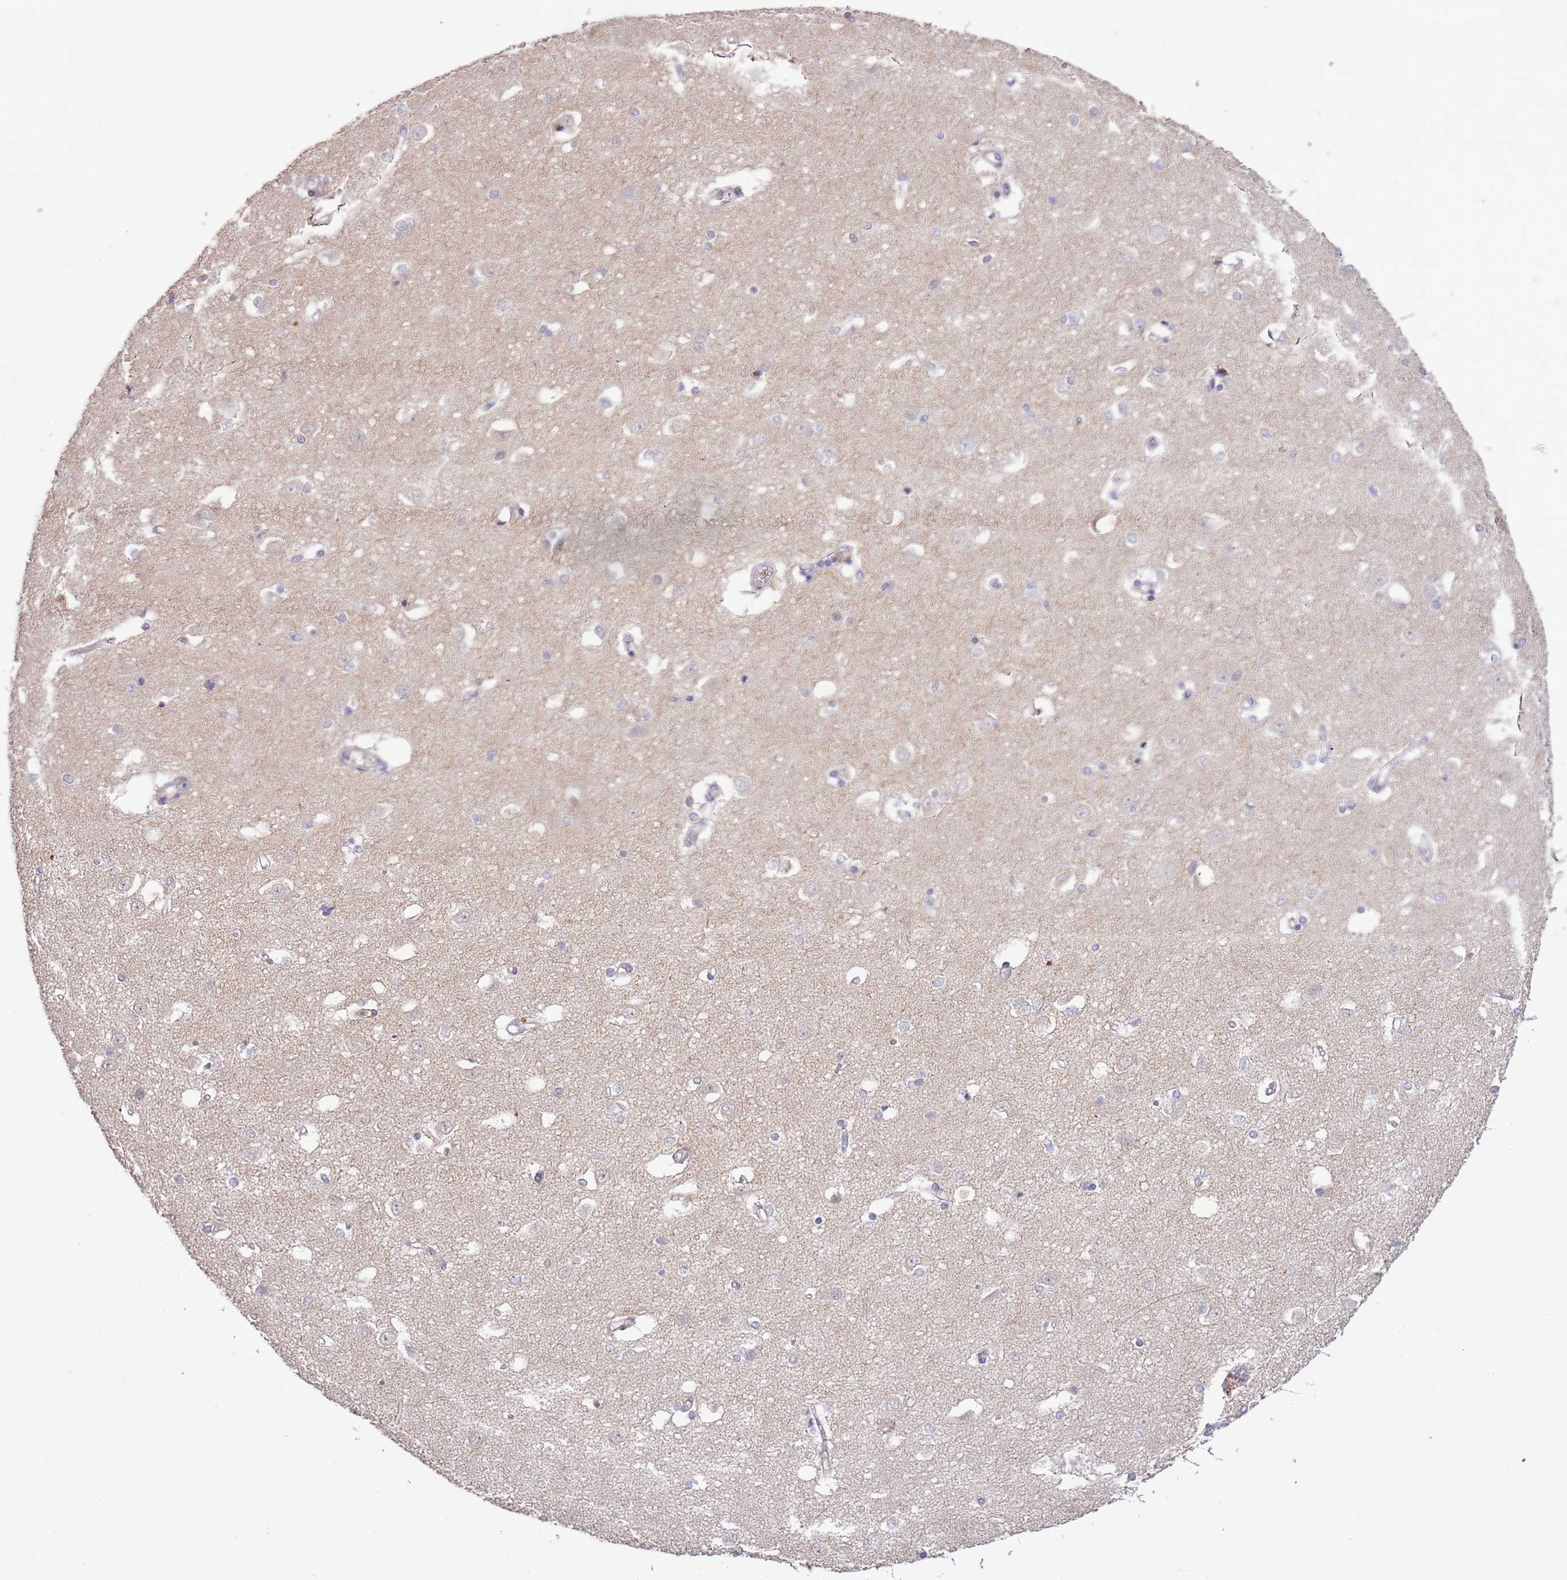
{"staining": {"intensity": "negative", "quantity": "none", "location": "none"}, "tissue": "caudate", "cell_type": "Glial cells", "image_type": "normal", "snomed": [{"axis": "morphology", "description": "Normal tissue, NOS"}, {"axis": "topography", "description": "Lateral ventricle wall"}], "caption": "DAB (3,3'-diaminobenzidine) immunohistochemical staining of normal human caudate reveals no significant expression in glial cells.", "gene": "P2RY13", "patient": {"sex": "male", "age": 37}}